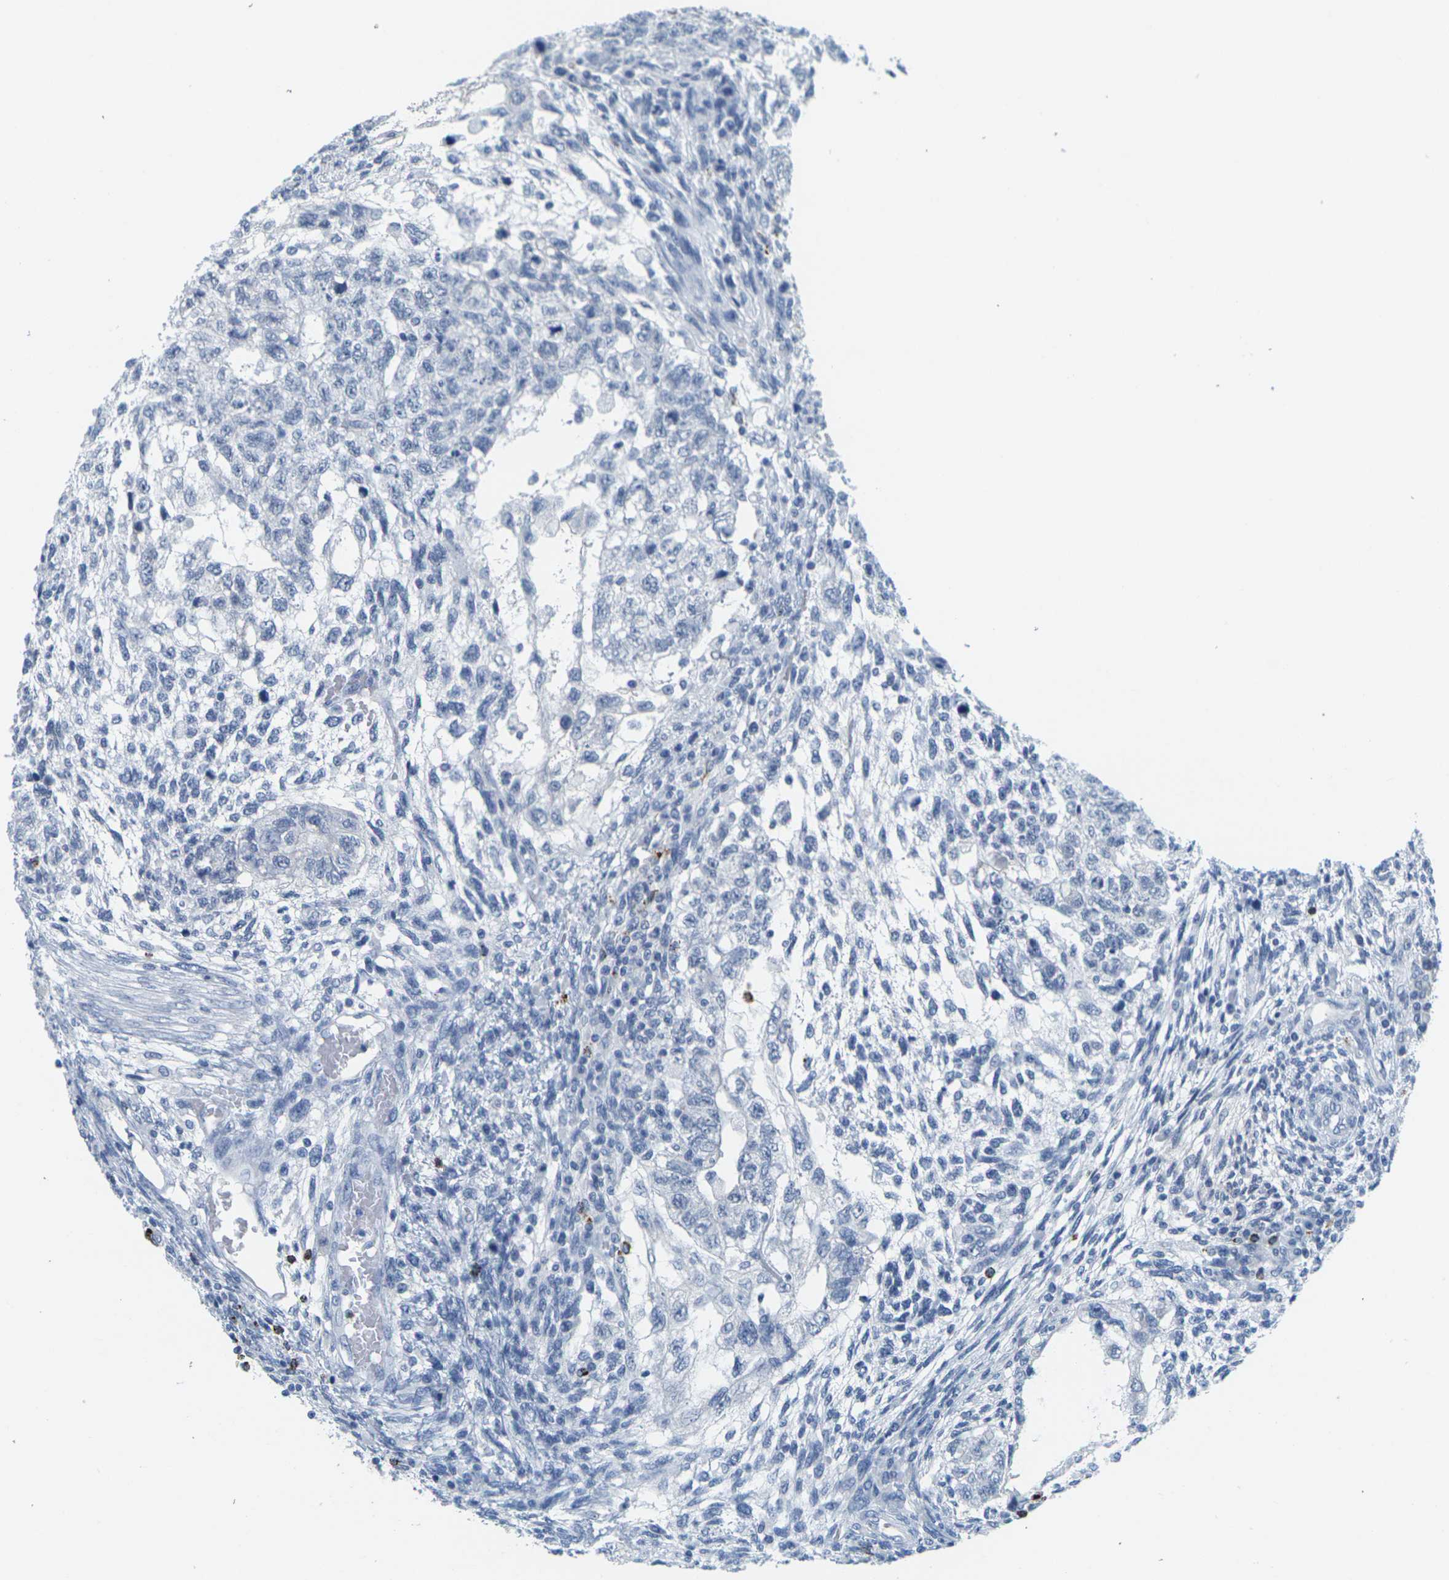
{"staining": {"intensity": "negative", "quantity": "none", "location": "none"}, "tissue": "testis cancer", "cell_type": "Tumor cells", "image_type": "cancer", "snomed": [{"axis": "morphology", "description": "Normal tissue, NOS"}, {"axis": "morphology", "description": "Carcinoma, Embryonal, NOS"}, {"axis": "topography", "description": "Testis"}], "caption": "Immunohistochemical staining of embryonal carcinoma (testis) exhibits no significant positivity in tumor cells.", "gene": "HLA-DOB", "patient": {"sex": "male", "age": 36}}